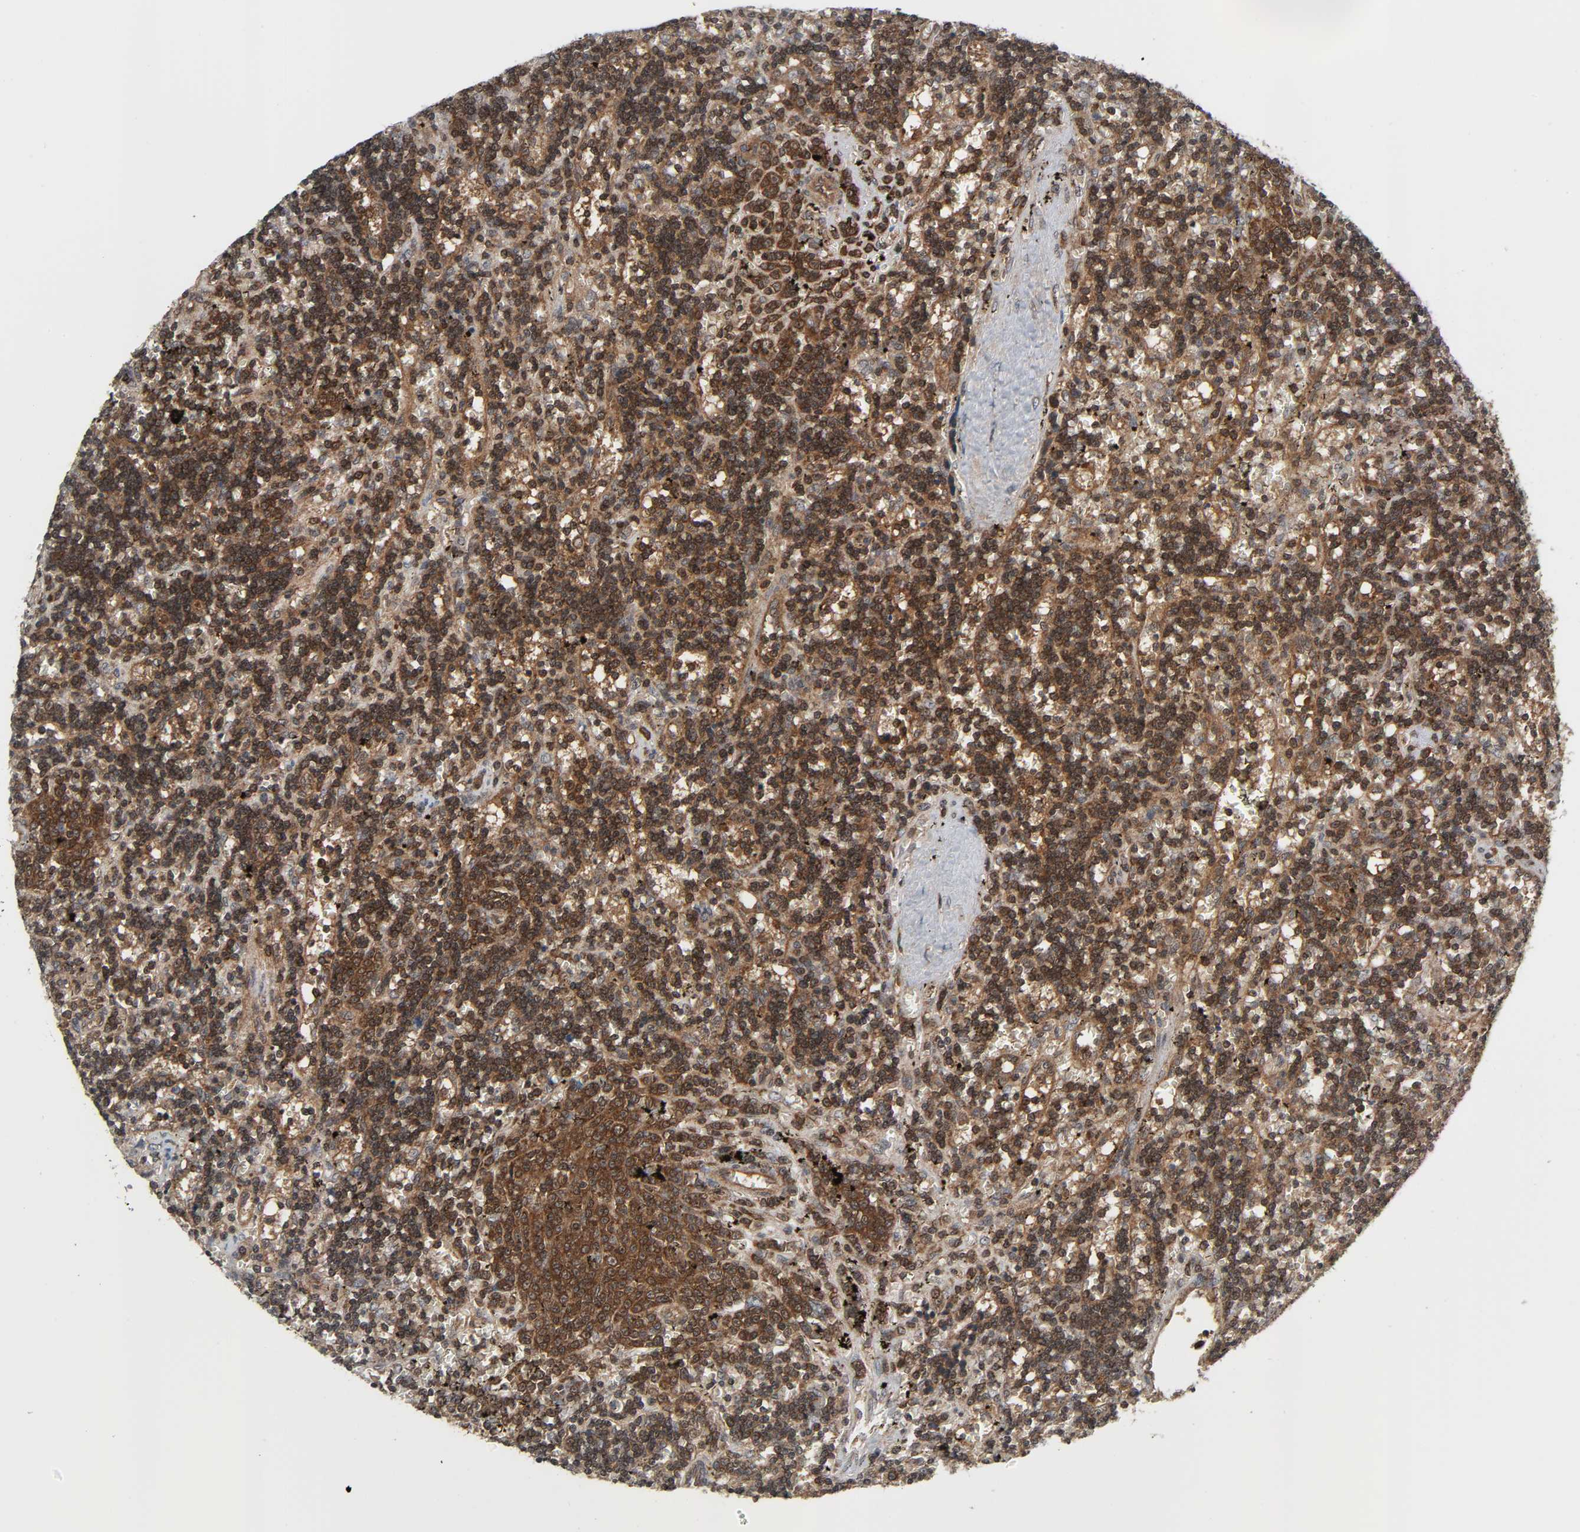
{"staining": {"intensity": "strong", "quantity": ">75%", "location": "cytoplasmic/membranous"}, "tissue": "lymphoma", "cell_type": "Tumor cells", "image_type": "cancer", "snomed": [{"axis": "morphology", "description": "Malignant lymphoma, non-Hodgkin's type, Low grade"}, {"axis": "topography", "description": "Spleen"}], "caption": "IHC image of neoplastic tissue: human malignant lymphoma, non-Hodgkin's type (low-grade) stained using IHC reveals high levels of strong protein expression localized specifically in the cytoplasmic/membranous of tumor cells, appearing as a cytoplasmic/membranous brown color.", "gene": "GSK3A", "patient": {"sex": "male", "age": 60}}